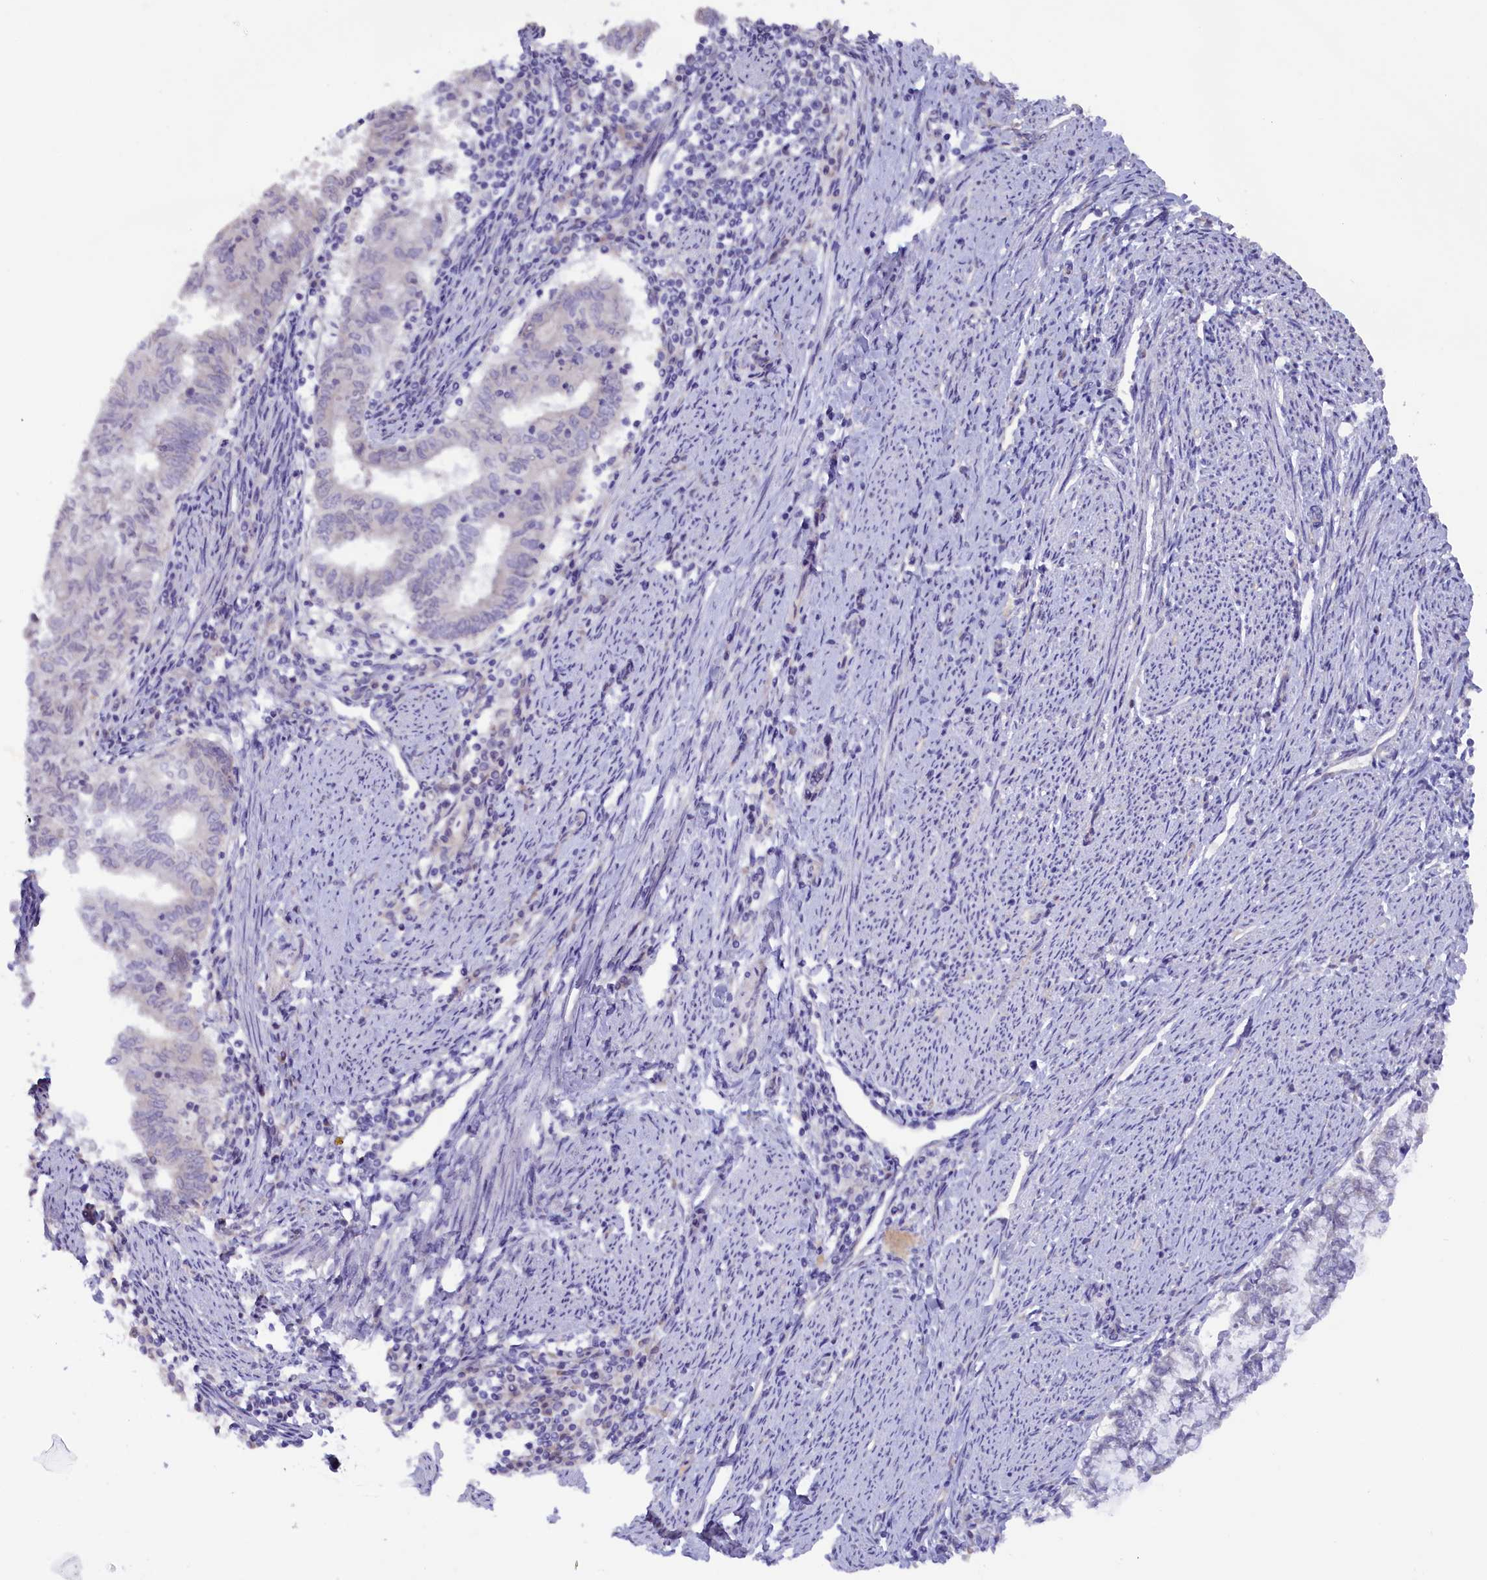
{"staining": {"intensity": "negative", "quantity": "none", "location": "none"}, "tissue": "endometrial cancer", "cell_type": "Tumor cells", "image_type": "cancer", "snomed": [{"axis": "morphology", "description": "Adenocarcinoma, NOS"}, {"axis": "topography", "description": "Endometrium"}], "caption": "A high-resolution histopathology image shows immunohistochemistry (IHC) staining of endometrial adenocarcinoma, which shows no significant staining in tumor cells.", "gene": "ZSWIM4", "patient": {"sex": "female", "age": 79}}